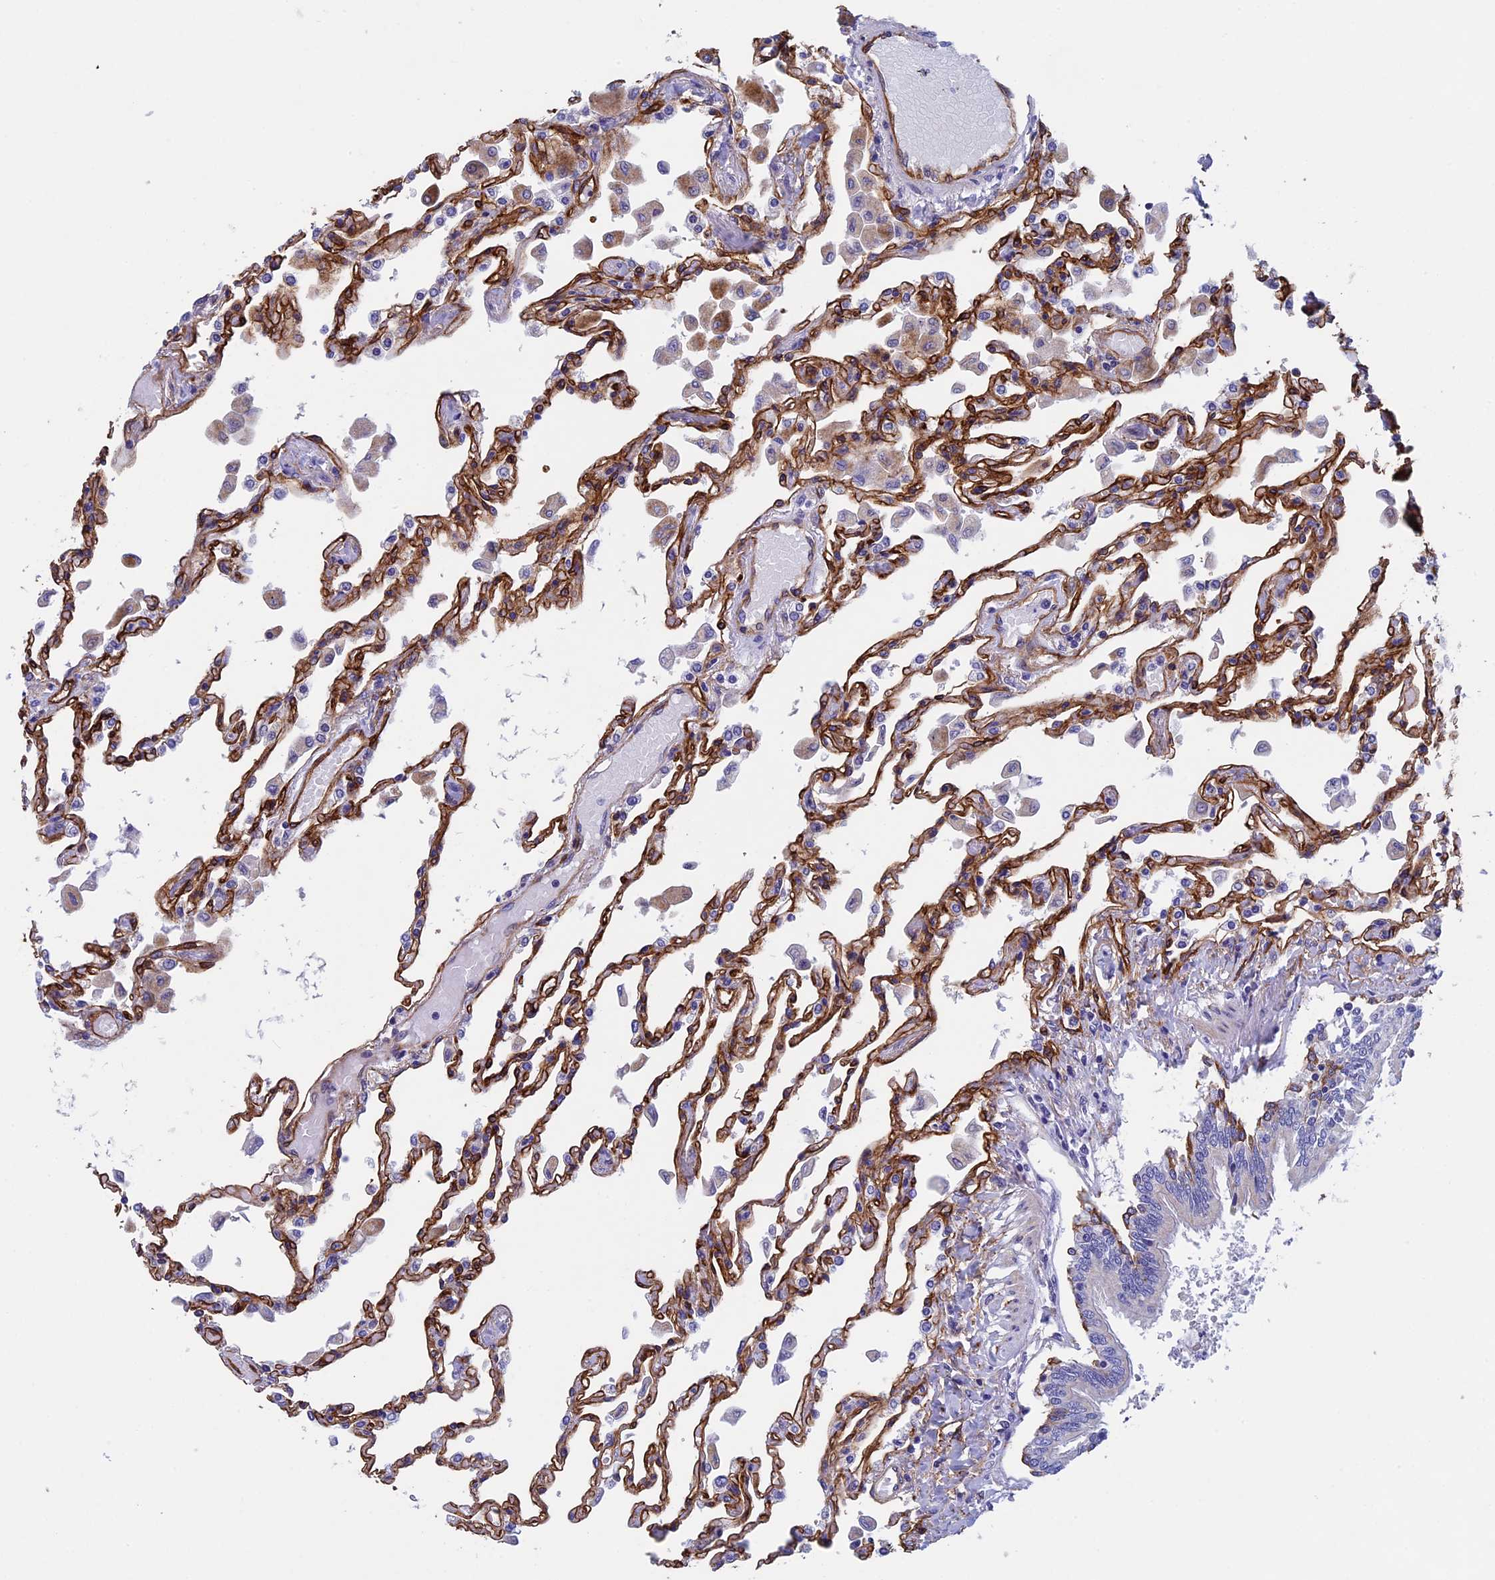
{"staining": {"intensity": "negative", "quantity": "none", "location": "none"}, "tissue": "lung", "cell_type": "Alveolar cells", "image_type": "normal", "snomed": [{"axis": "morphology", "description": "Normal tissue, NOS"}, {"axis": "topography", "description": "Bronchus"}, {"axis": "topography", "description": "Lung"}], "caption": "This histopathology image is of benign lung stained with immunohistochemistry to label a protein in brown with the nuclei are counter-stained blue. There is no staining in alveolar cells. (Stains: DAB immunohistochemistry (IHC) with hematoxylin counter stain, Microscopy: brightfield microscopy at high magnification).", "gene": "INSYN1", "patient": {"sex": "female", "age": 49}}